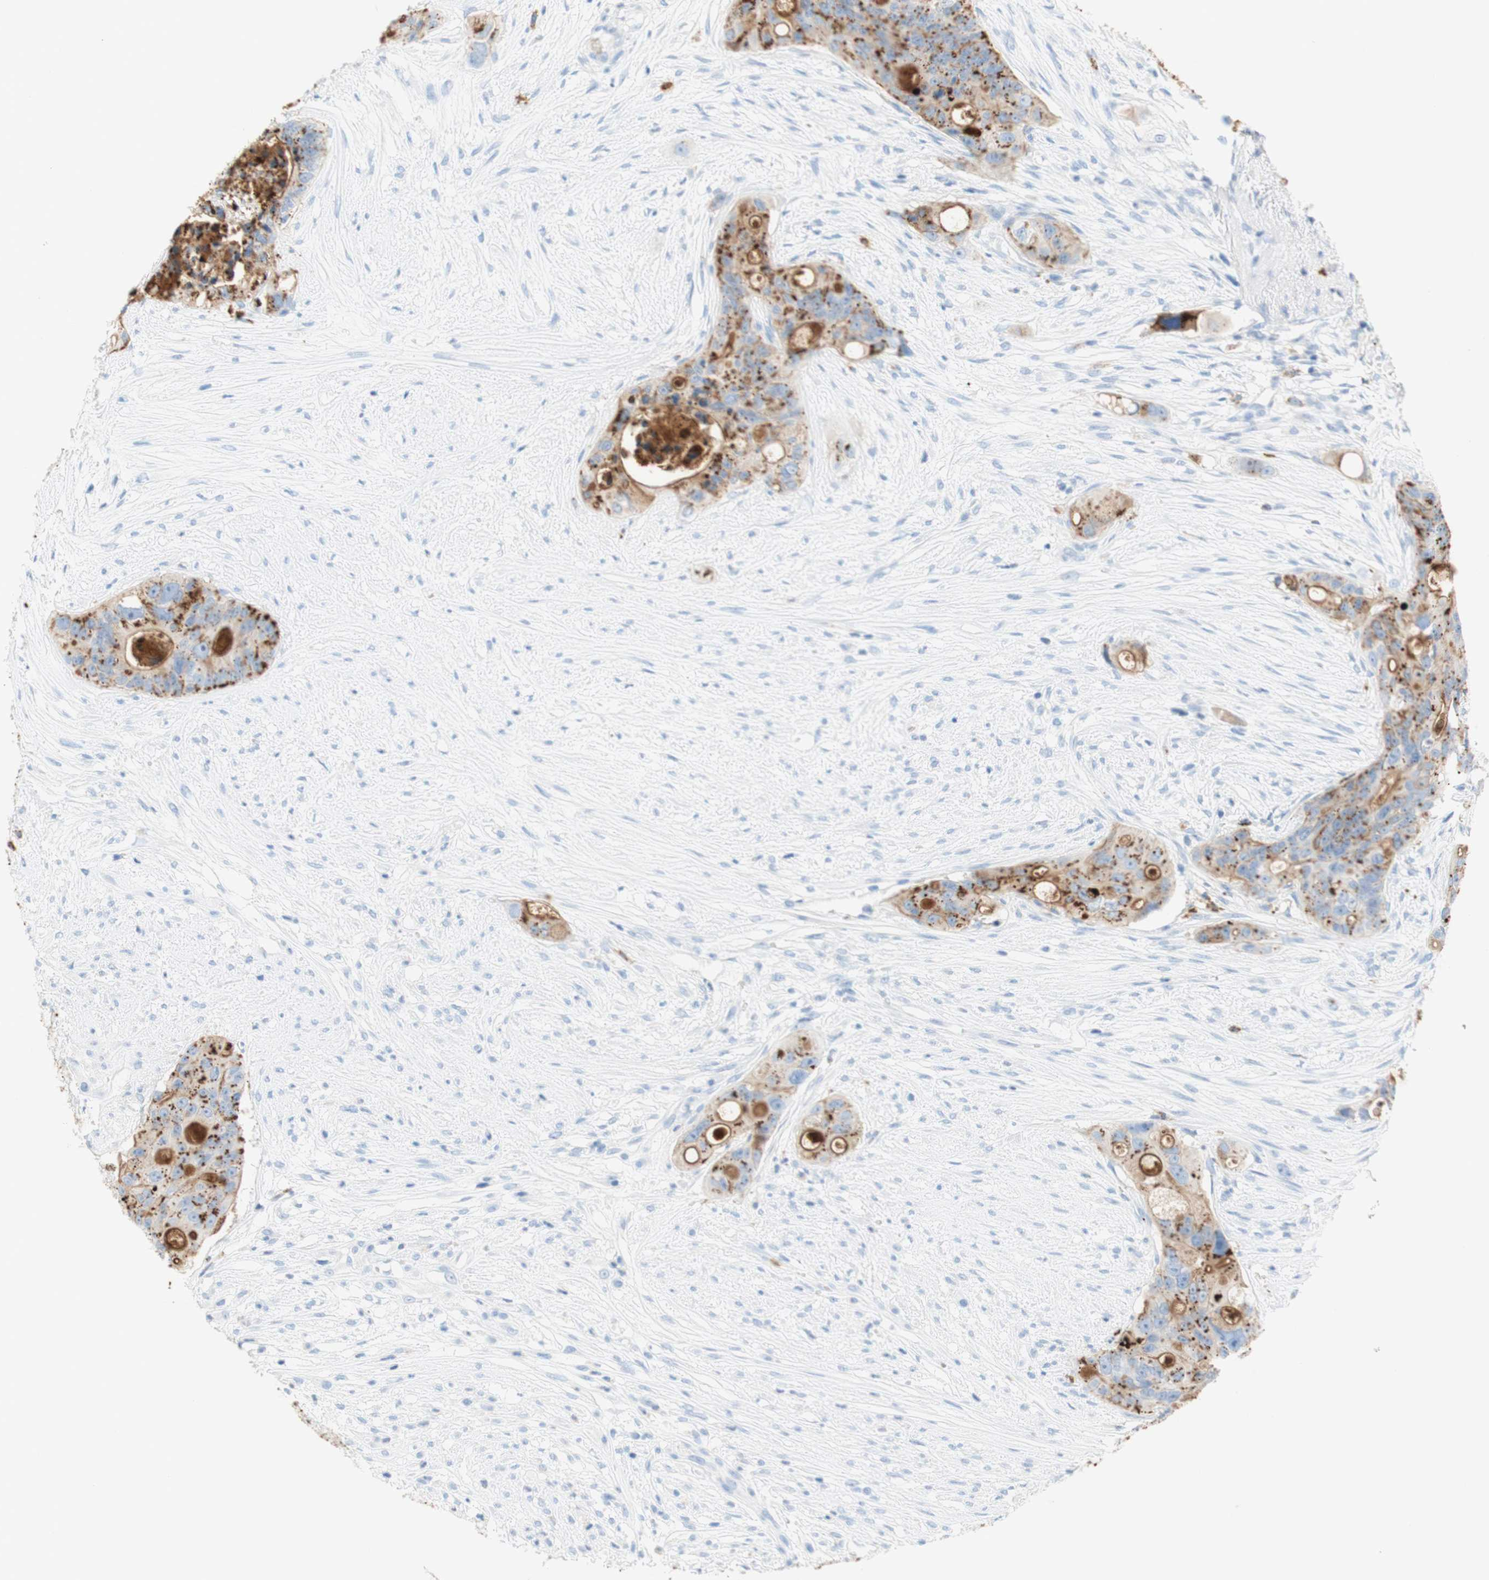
{"staining": {"intensity": "moderate", "quantity": "25%-75%", "location": "cytoplasmic/membranous"}, "tissue": "colorectal cancer", "cell_type": "Tumor cells", "image_type": "cancer", "snomed": [{"axis": "morphology", "description": "Adenocarcinoma, NOS"}, {"axis": "topography", "description": "Colon"}], "caption": "Tumor cells display medium levels of moderate cytoplasmic/membranous staining in about 25%-75% of cells in adenocarcinoma (colorectal). Nuclei are stained in blue.", "gene": "CEACAM1", "patient": {"sex": "female", "age": 57}}